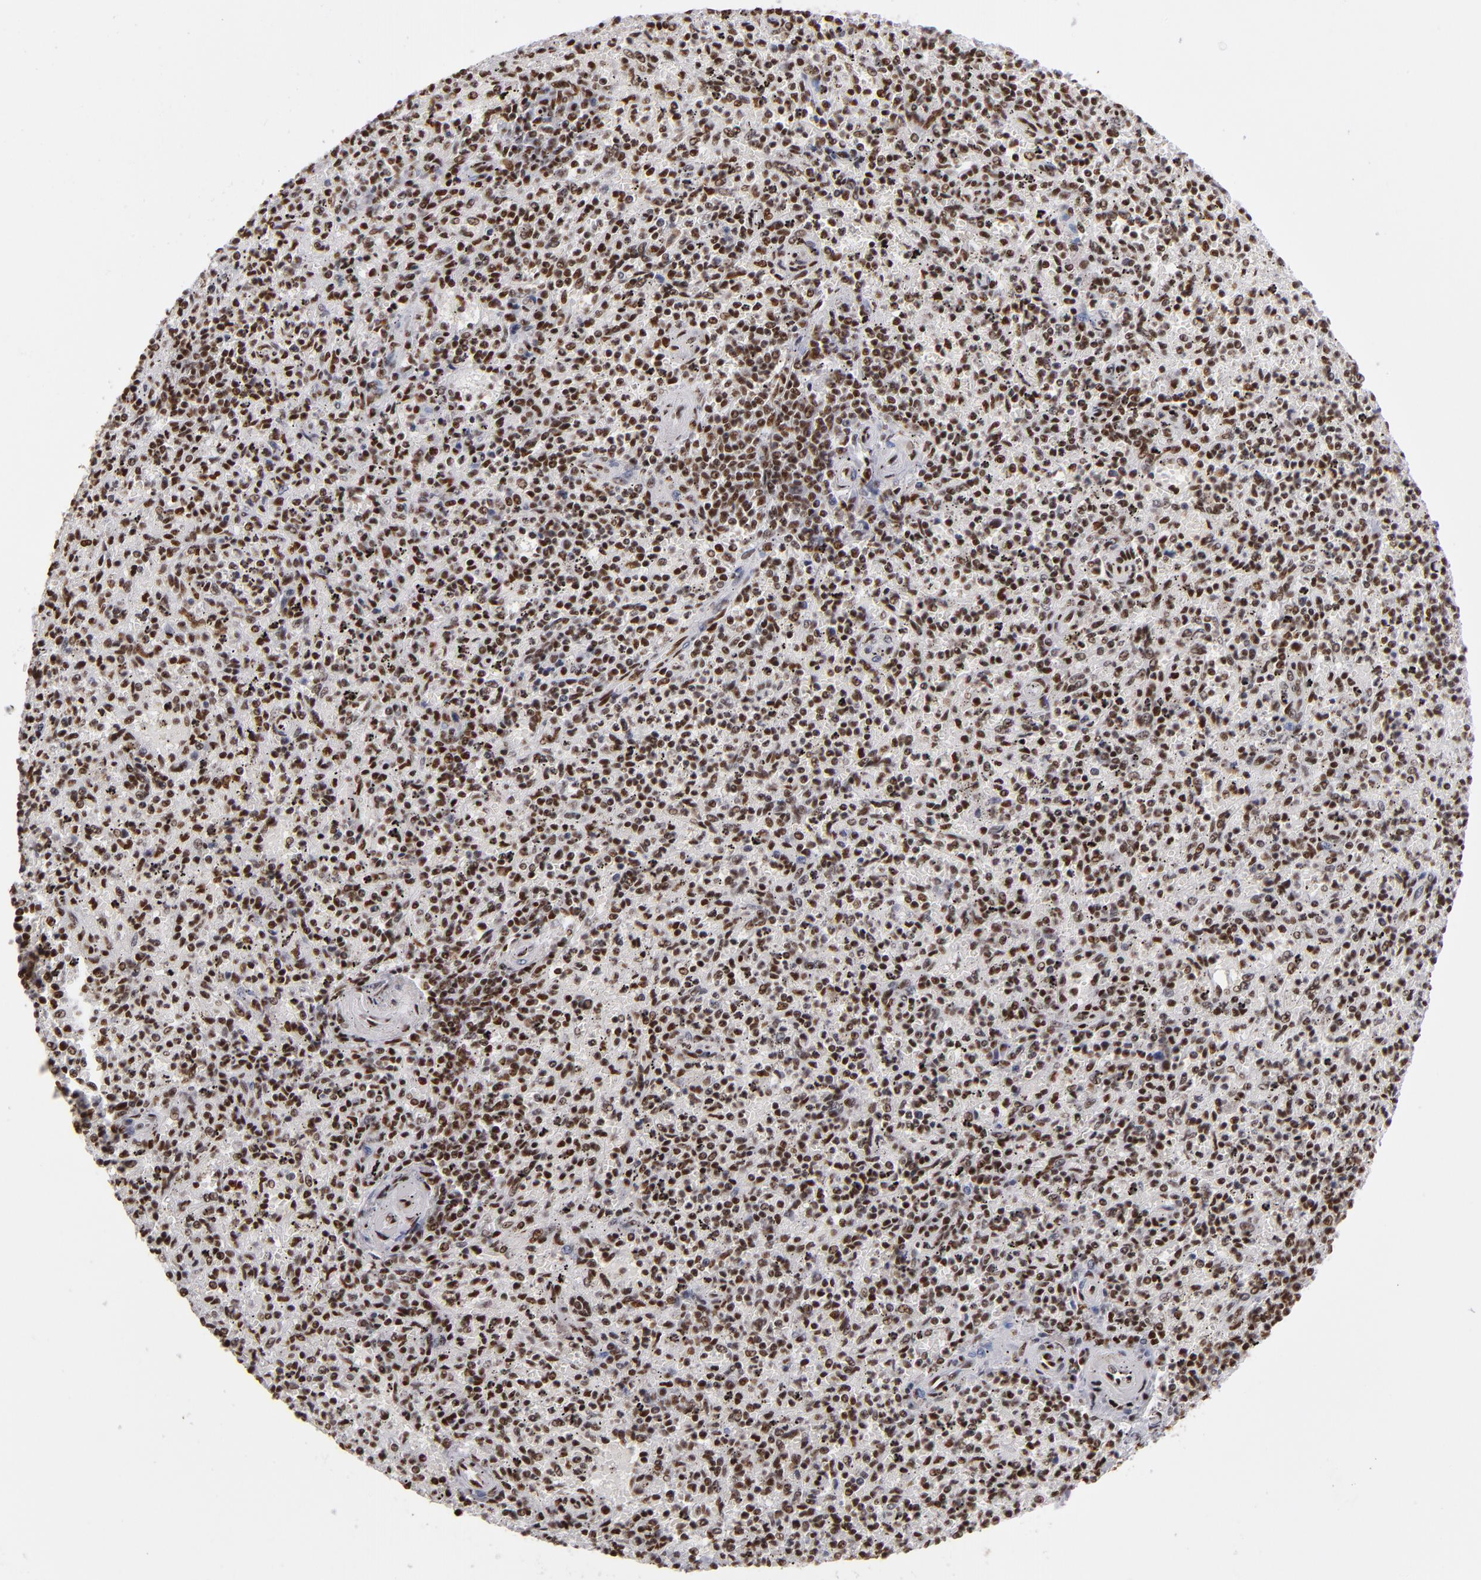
{"staining": {"intensity": "strong", "quantity": ">75%", "location": "nuclear"}, "tissue": "spleen", "cell_type": "Cells in red pulp", "image_type": "normal", "snomed": [{"axis": "morphology", "description": "Normal tissue, NOS"}, {"axis": "topography", "description": "Spleen"}], "caption": "Protein staining demonstrates strong nuclear staining in approximately >75% of cells in red pulp in benign spleen.", "gene": "MRE11", "patient": {"sex": "male", "age": 72}}